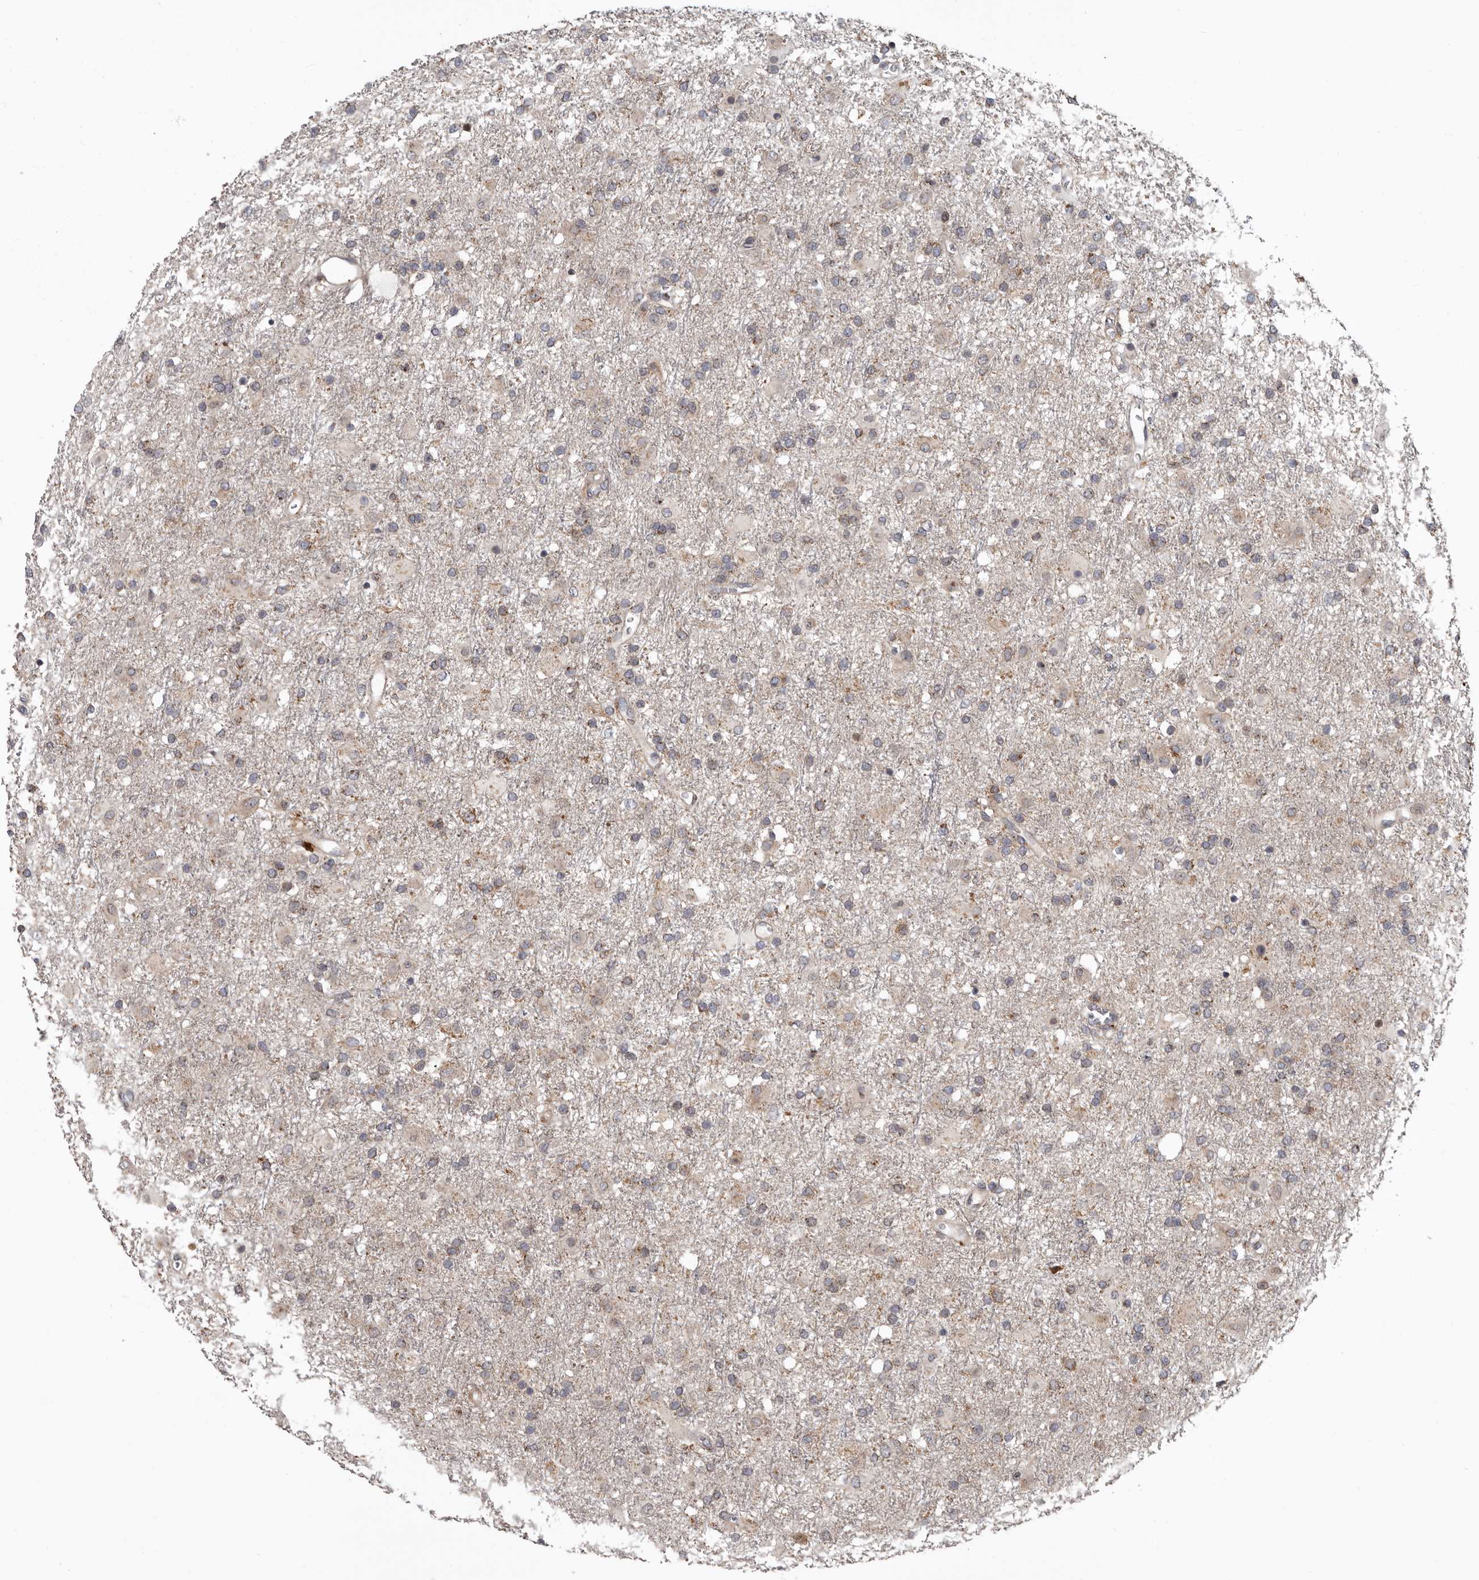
{"staining": {"intensity": "moderate", "quantity": "25%-75%", "location": "cytoplasmic/membranous"}, "tissue": "glioma", "cell_type": "Tumor cells", "image_type": "cancer", "snomed": [{"axis": "morphology", "description": "Glioma, malignant, Low grade"}, {"axis": "topography", "description": "Brain"}], "caption": "Protein expression analysis of malignant glioma (low-grade) demonstrates moderate cytoplasmic/membranous positivity in about 25%-75% of tumor cells.", "gene": "FGFR4", "patient": {"sex": "male", "age": 65}}